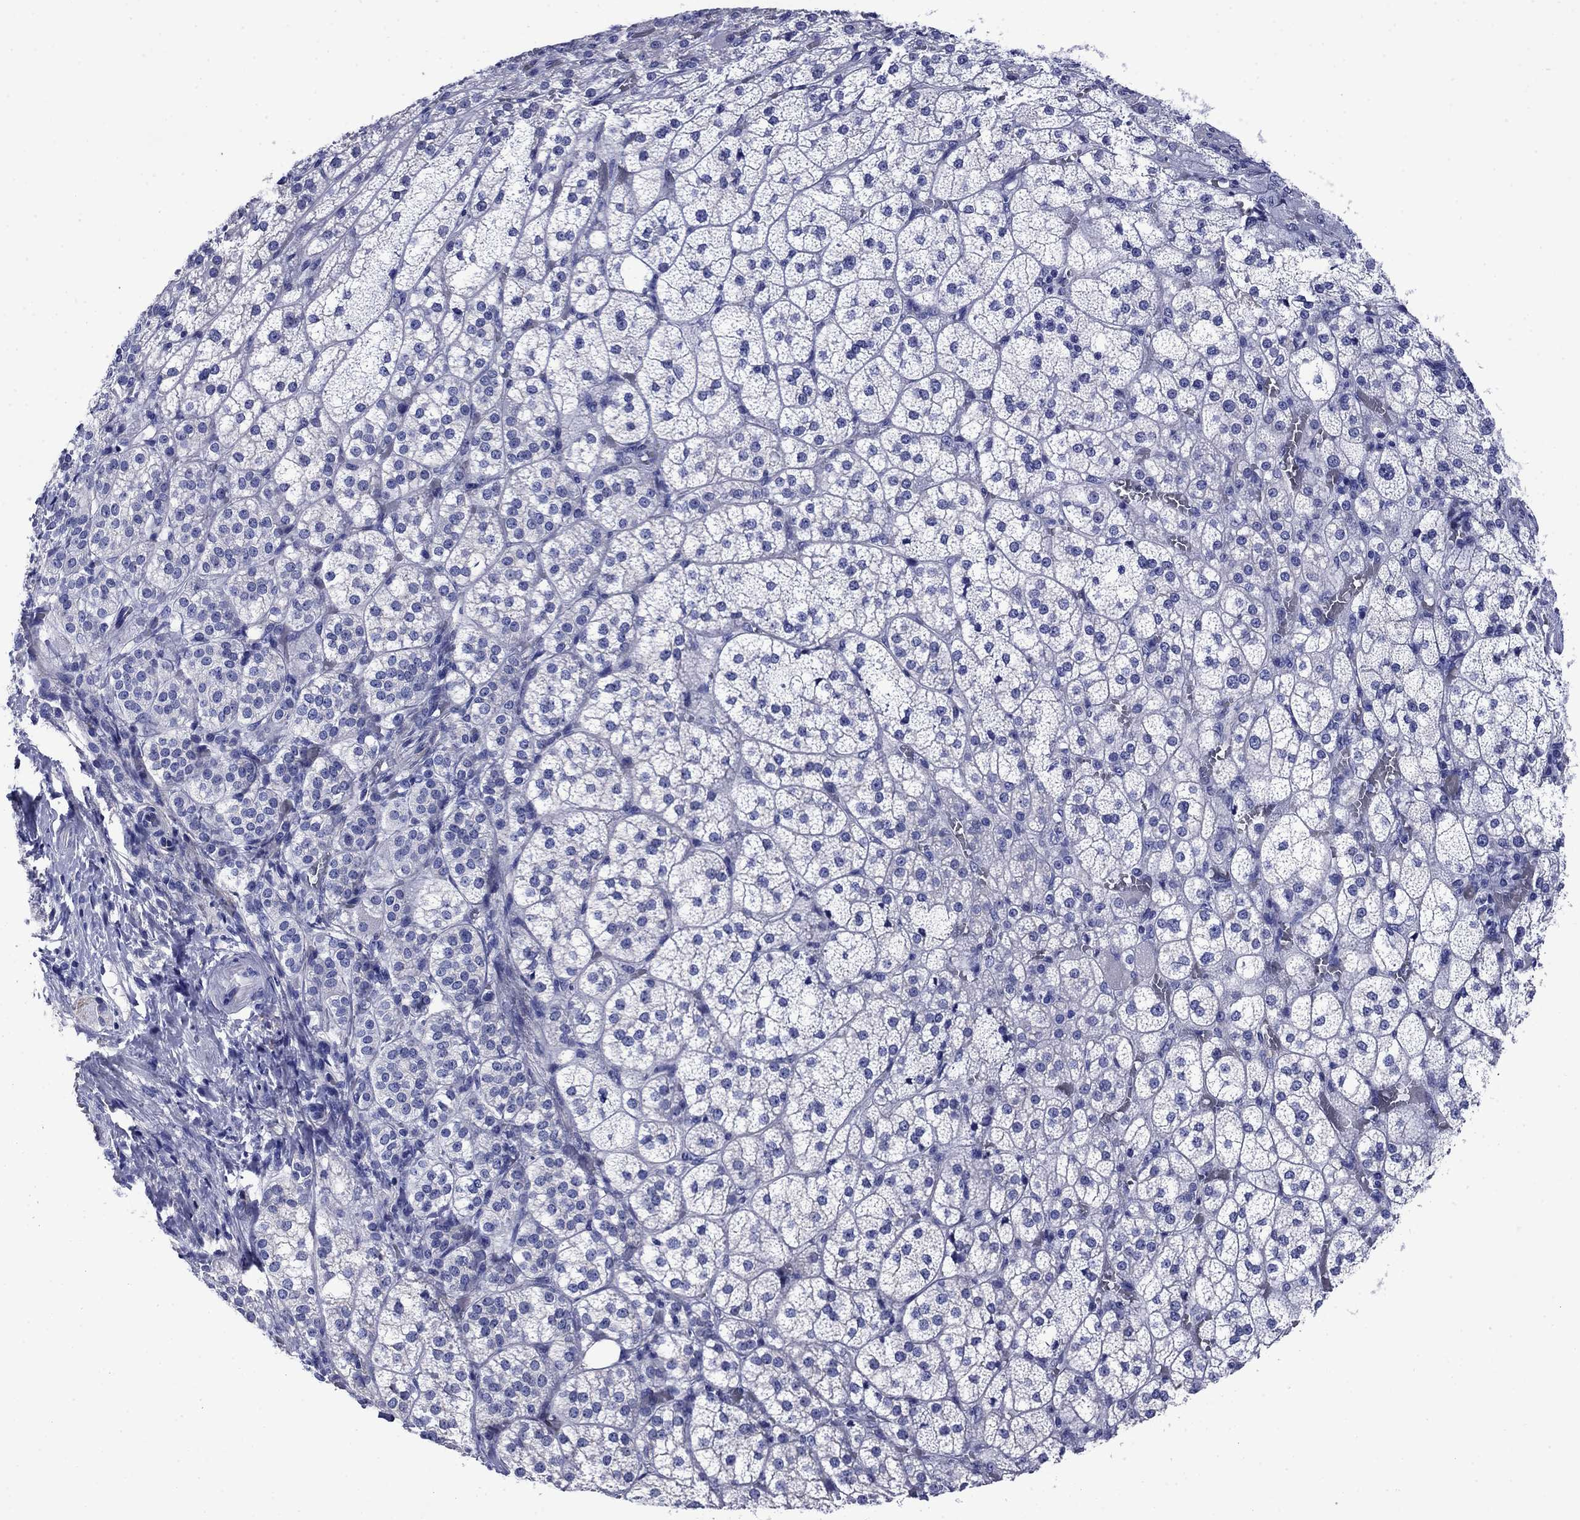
{"staining": {"intensity": "negative", "quantity": "none", "location": "none"}, "tissue": "adrenal gland", "cell_type": "Glandular cells", "image_type": "normal", "snomed": [{"axis": "morphology", "description": "Normal tissue, NOS"}, {"axis": "topography", "description": "Adrenal gland"}], "caption": "This is an immunohistochemistry image of normal human adrenal gland. There is no staining in glandular cells.", "gene": "SLC1A2", "patient": {"sex": "female", "age": 60}}